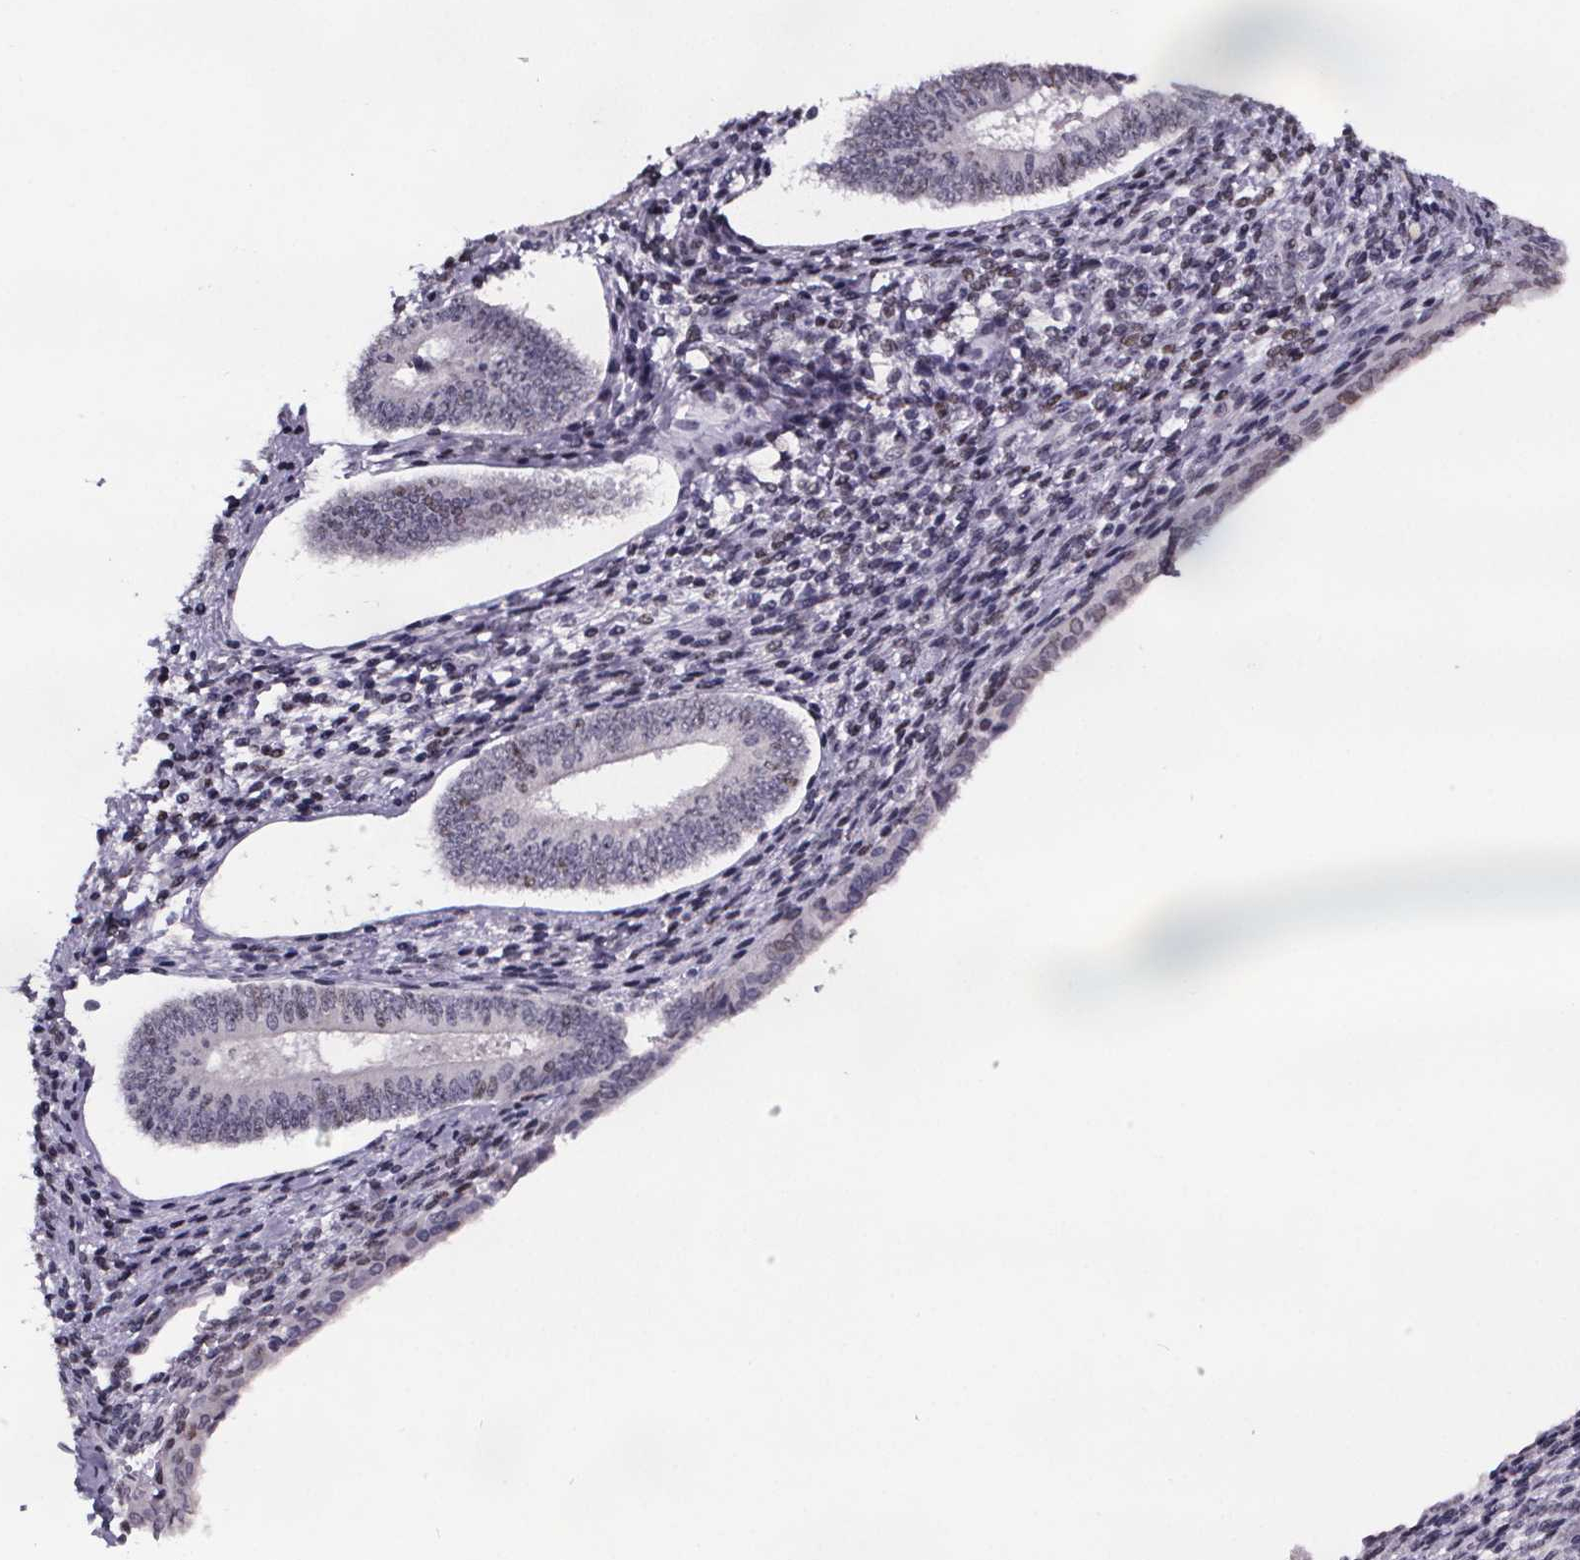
{"staining": {"intensity": "negative", "quantity": "none", "location": "none"}, "tissue": "cervical cancer", "cell_type": "Tumor cells", "image_type": "cancer", "snomed": [{"axis": "morphology", "description": "Squamous cell carcinoma, NOS"}, {"axis": "topography", "description": "Cervix"}], "caption": "High power microscopy photomicrograph of an IHC histopathology image of cervical squamous cell carcinoma, revealing no significant positivity in tumor cells. (DAB (3,3'-diaminobenzidine) immunohistochemistry visualized using brightfield microscopy, high magnification).", "gene": "AR", "patient": {"sex": "female", "age": 59}}